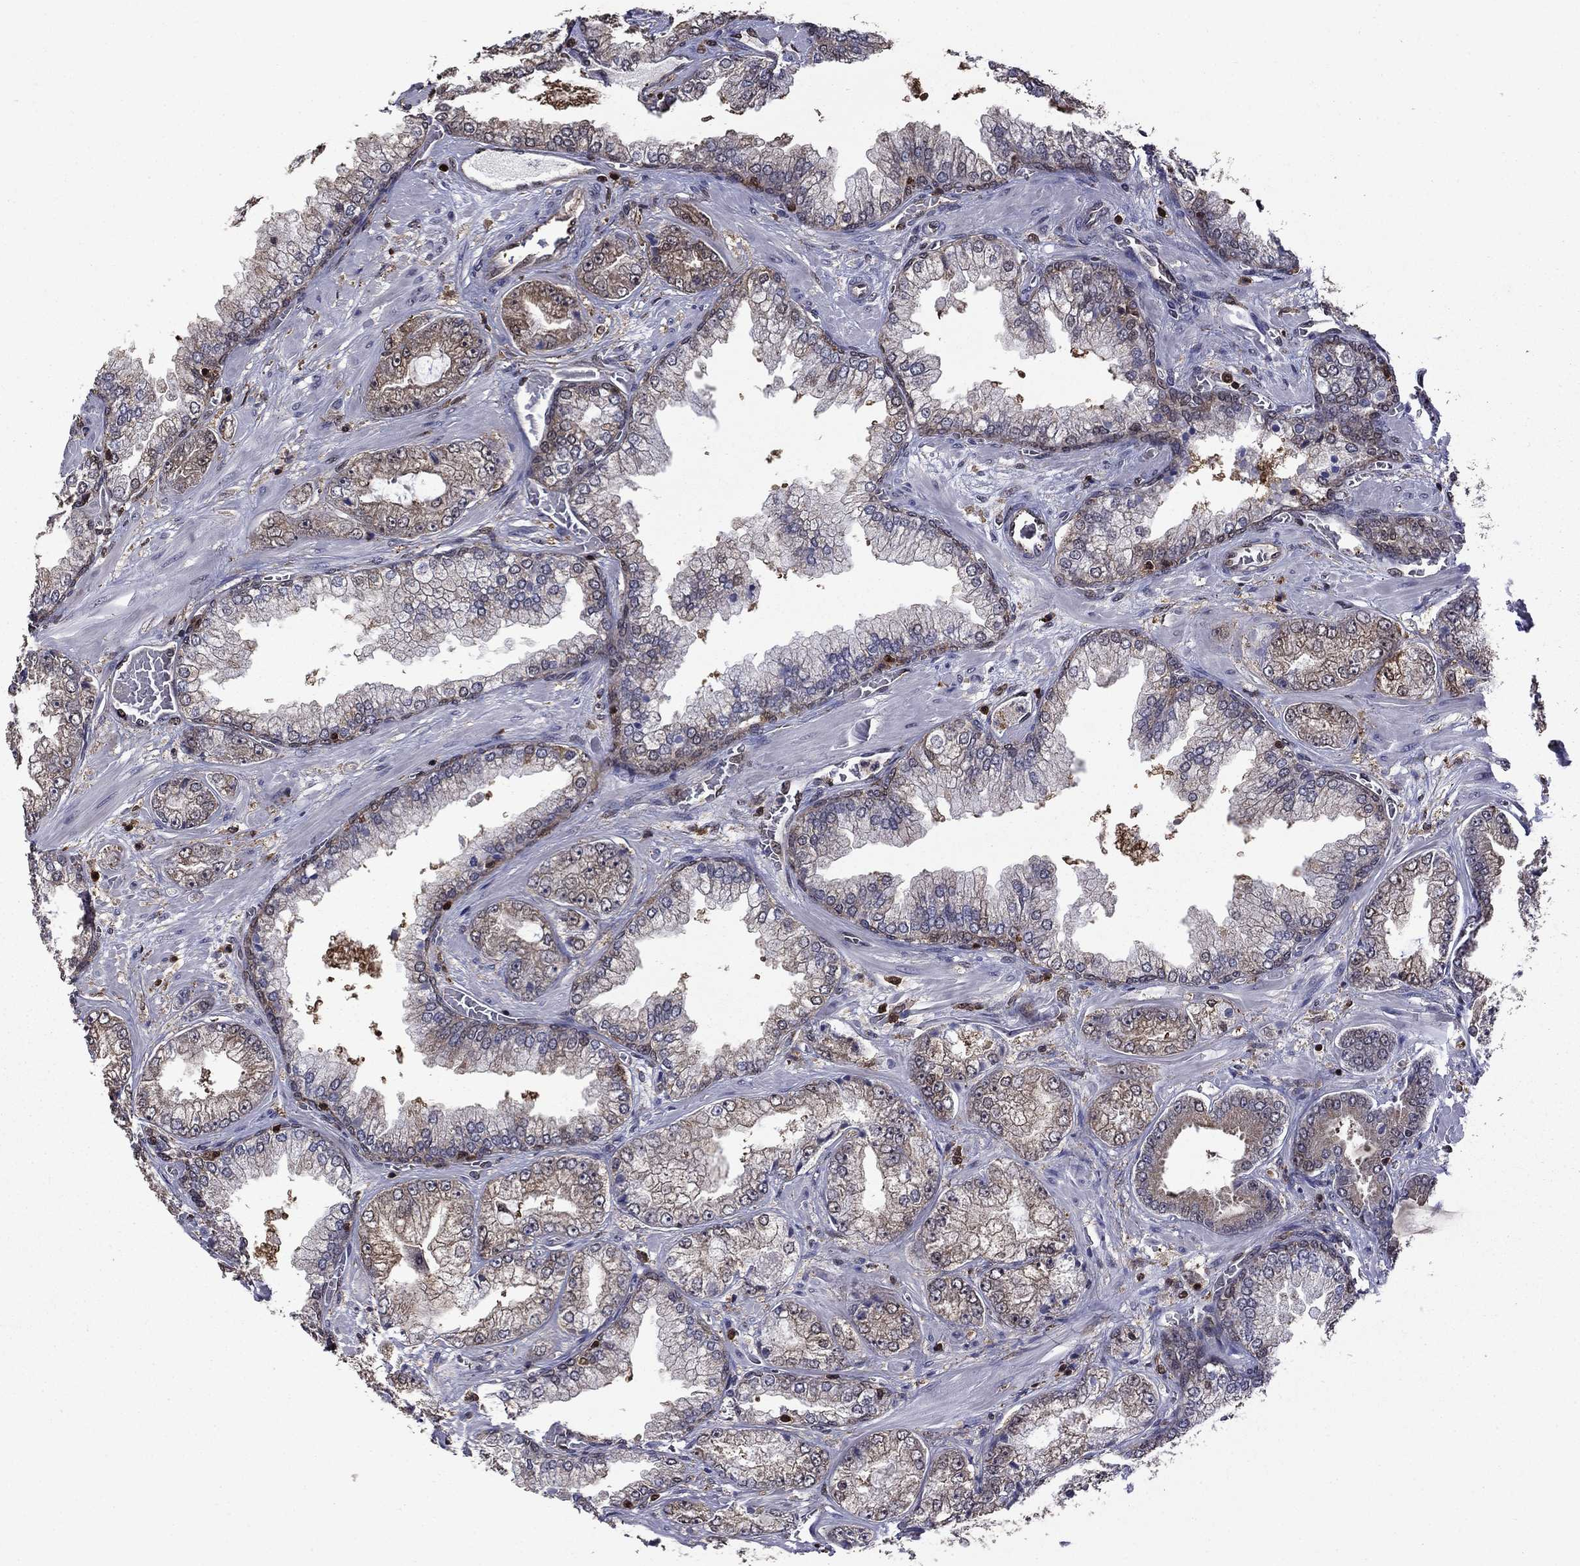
{"staining": {"intensity": "moderate", "quantity": "<25%", "location": "cytoplasmic/membranous"}, "tissue": "prostate cancer", "cell_type": "Tumor cells", "image_type": "cancer", "snomed": [{"axis": "morphology", "description": "Adenocarcinoma, Low grade"}, {"axis": "topography", "description": "Prostate"}], "caption": "Moderate cytoplasmic/membranous protein expression is present in approximately <25% of tumor cells in prostate cancer (low-grade adenocarcinoma).", "gene": "APPBP2", "patient": {"sex": "male", "age": 57}}